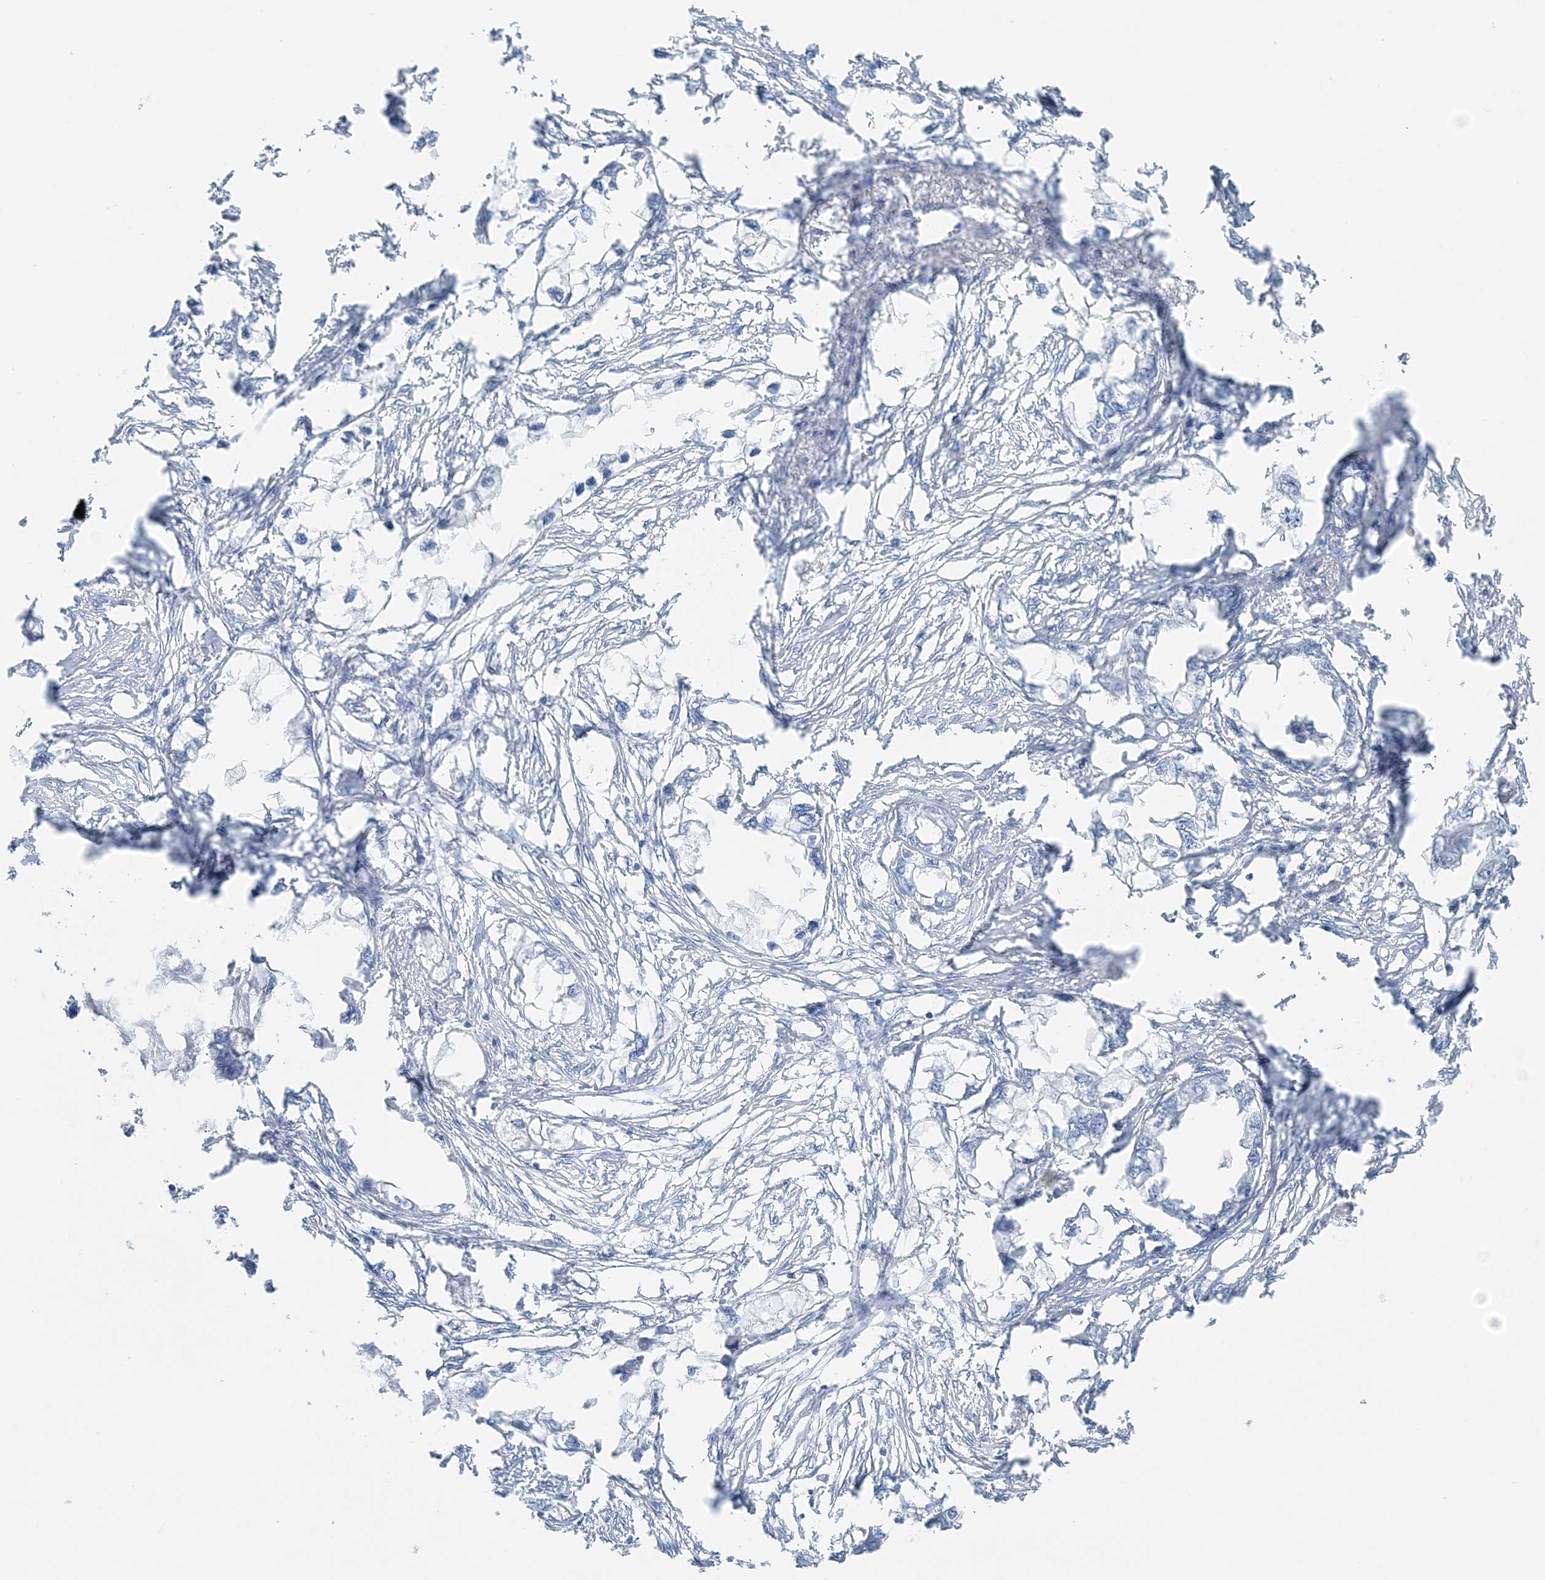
{"staining": {"intensity": "negative", "quantity": "none", "location": "none"}, "tissue": "endometrial cancer", "cell_type": "Tumor cells", "image_type": "cancer", "snomed": [{"axis": "morphology", "description": "Adenocarcinoma, NOS"}, {"axis": "morphology", "description": "Adenocarcinoma, metastatic, NOS"}, {"axis": "topography", "description": "Adipose tissue"}, {"axis": "topography", "description": "Endometrium"}], "caption": "IHC of human endometrial adenocarcinoma shows no staining in tumor cells. (DAB (3,3'-diaminobenzidine) IHC visualized using brightfield microscopy, high magnification).", "gene": "ATP11A", "patient": {"sex": "female", "age": 67}}